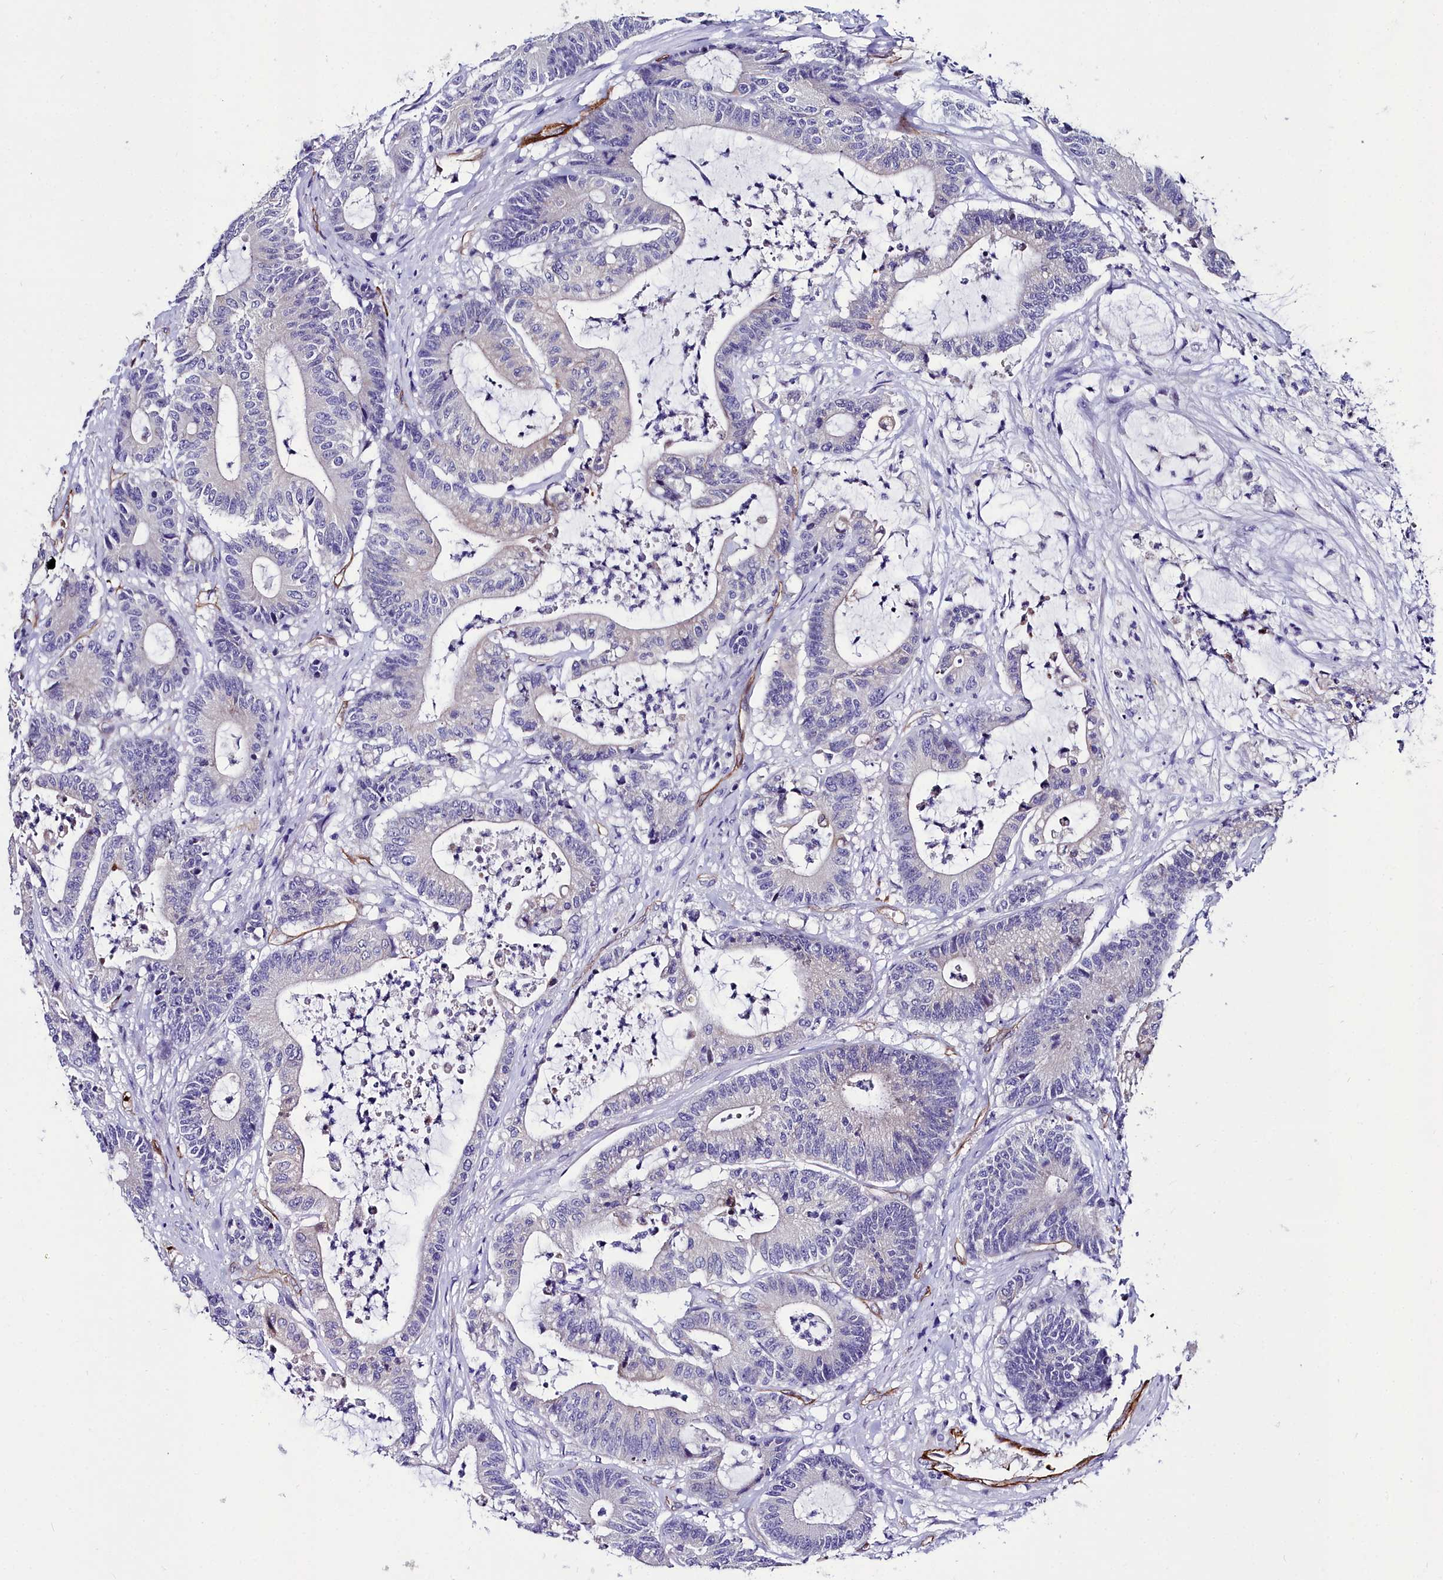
{"staining": {"intensity": "negative", "quantity": "none", "location": "none"}, "tissue": "colorectal cancer", "cell_type": "Tumor cells", "image_type": "cancer", "snomed": [{"axis": "morphology", "description": "Adenocarcinoma, NOS"}, {"axis": "topography", "description": "Colon"}], "caption": "Immunohistochemical staining of human adenocarcinoma (colorectal) shows no significant staining in tumor cells. (DAB (3,3'-diaminobenzidine) immunohistochemistry (IHC), high magnification).", "gene": "CYP4F11", "patient": {"sex": "female", "age": 84}}